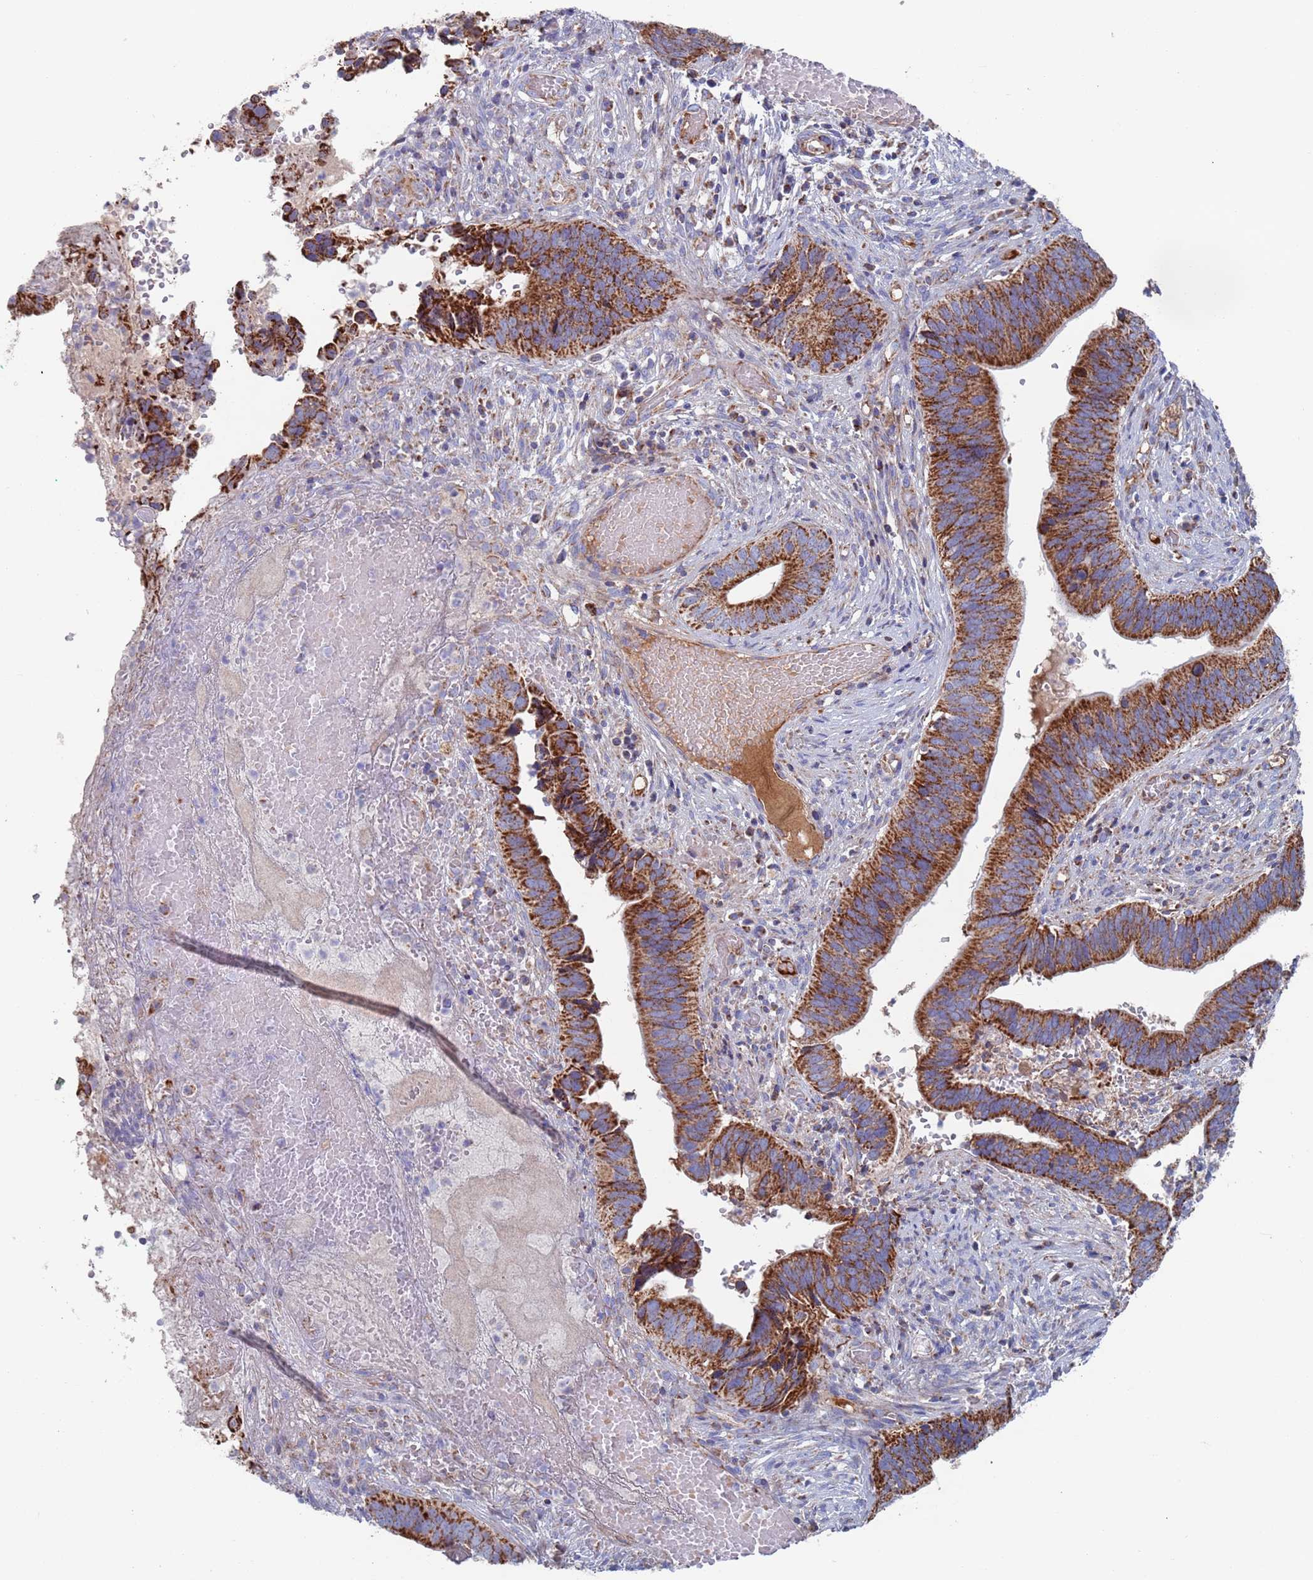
{"staining": {"intensity": "strong", "quantity": ">75%", "location": "cytoplasmic/membranous"}, "tissue": "cervical cancer", "cell_type": "Tumor cells", "image_type": "cancer", "snomed": [{"axis": "morphology", "description": "Adenocarcinoma, NOS"}, {"axis": "topography", "description": "Cervix"}], "caption": "Human cervical cancer stained with a brown dye shows strong cytoplasmic/membranous positive staining in approximately >75% of tumor cells.", "gene": "MRPL22", "patient": {"sex": "female", "age": 42}}